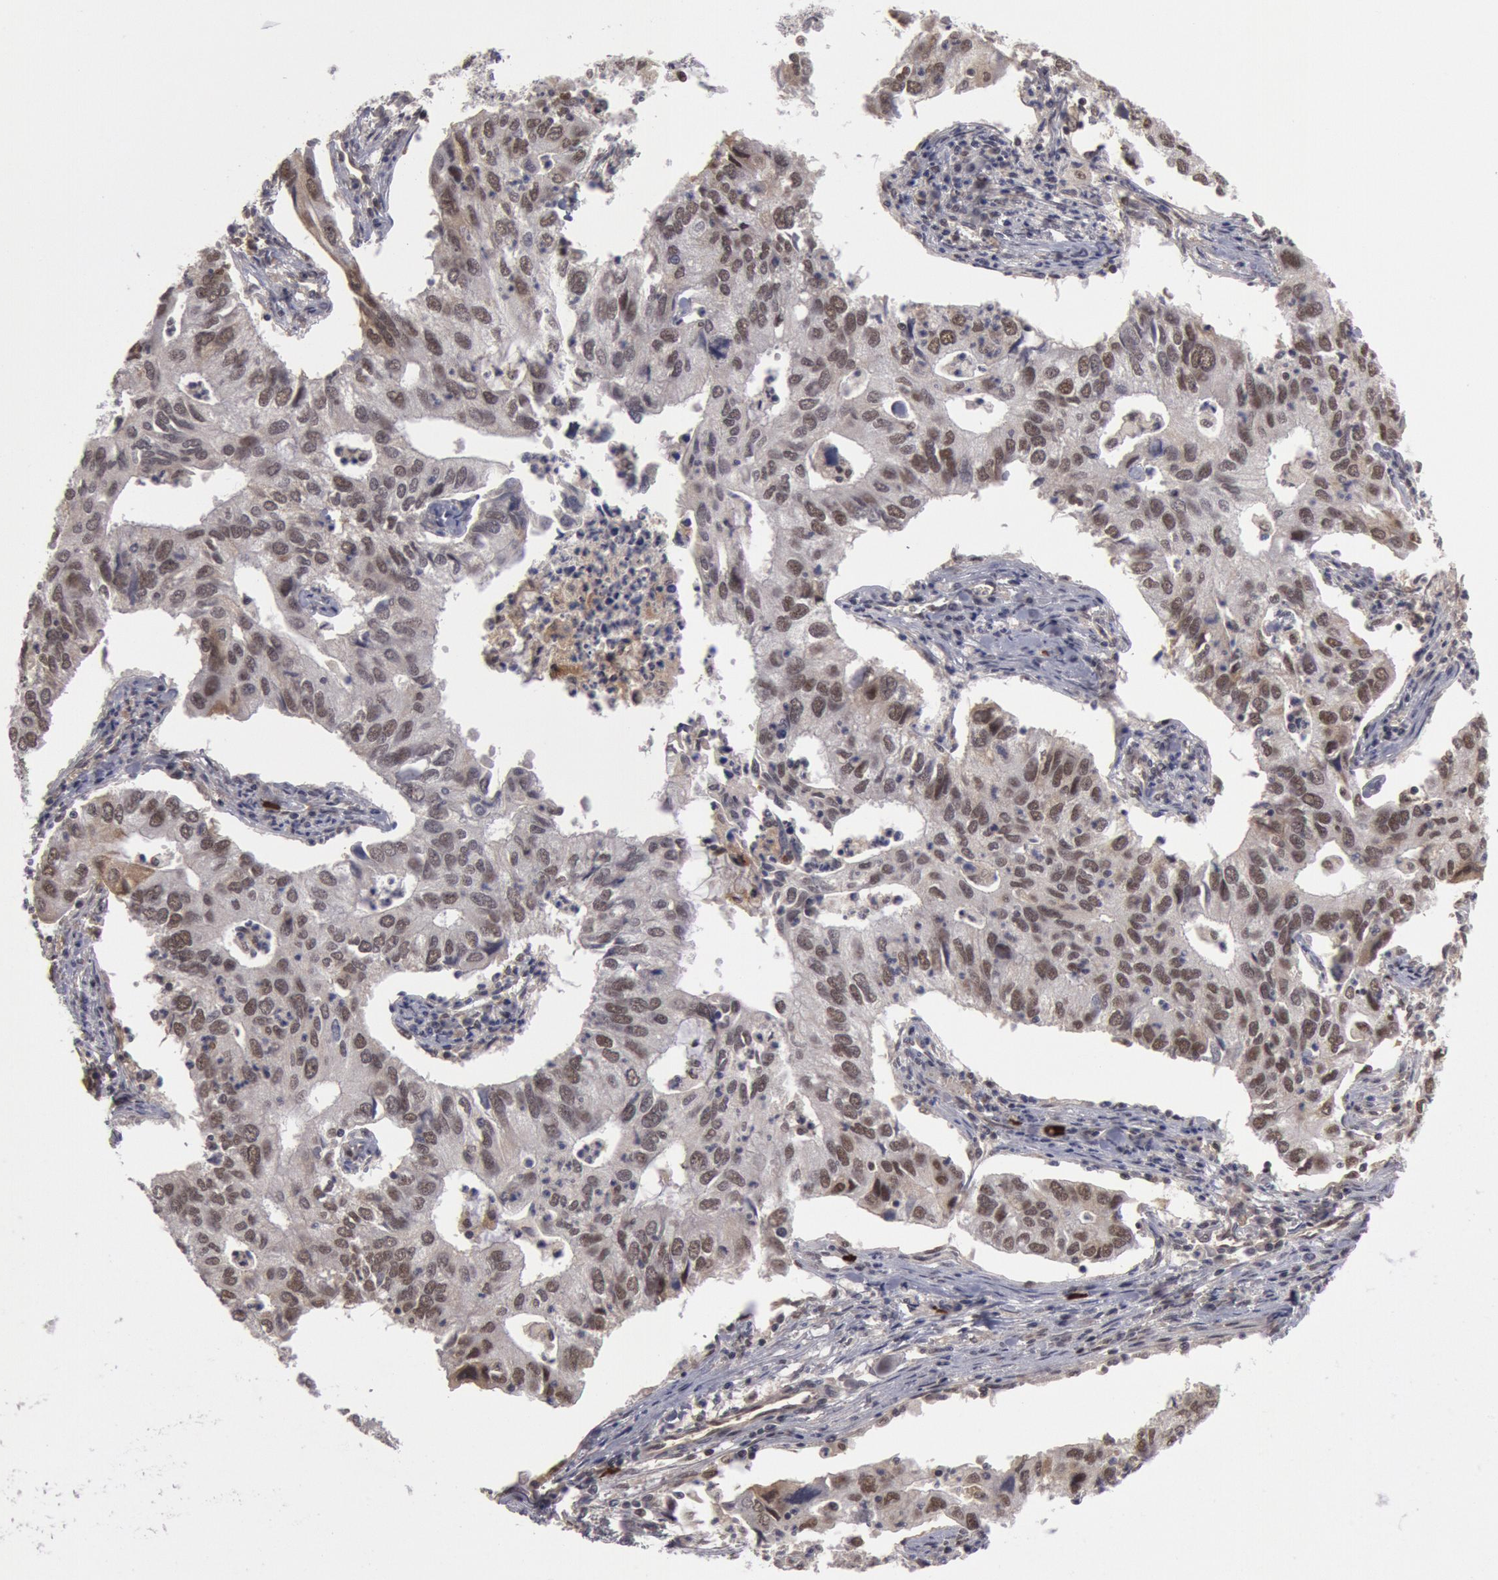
{"staining": {"intensity": "weak", "quantity": "25%-75%", "location": "nuclear"}, "tissue": "lung cancer", "cell_type": "Tumor cells", "image_type": "cancer", "snomed": [{"axis": "morphology", "description": "Adenocarcinoma, NOS"}, {"axis": "topography", "description": "Lung"}], "caption": "IHC histopathology image of neoplastic tissue: lung cancer stained using IHC demonstrates low levels of weak protein expression localized specifically in the nuclear of tumor cells, appearing as a nuclear brown color.", "gene": "PPP4R3B", "patient": {"sex": "male", "age": 48}}